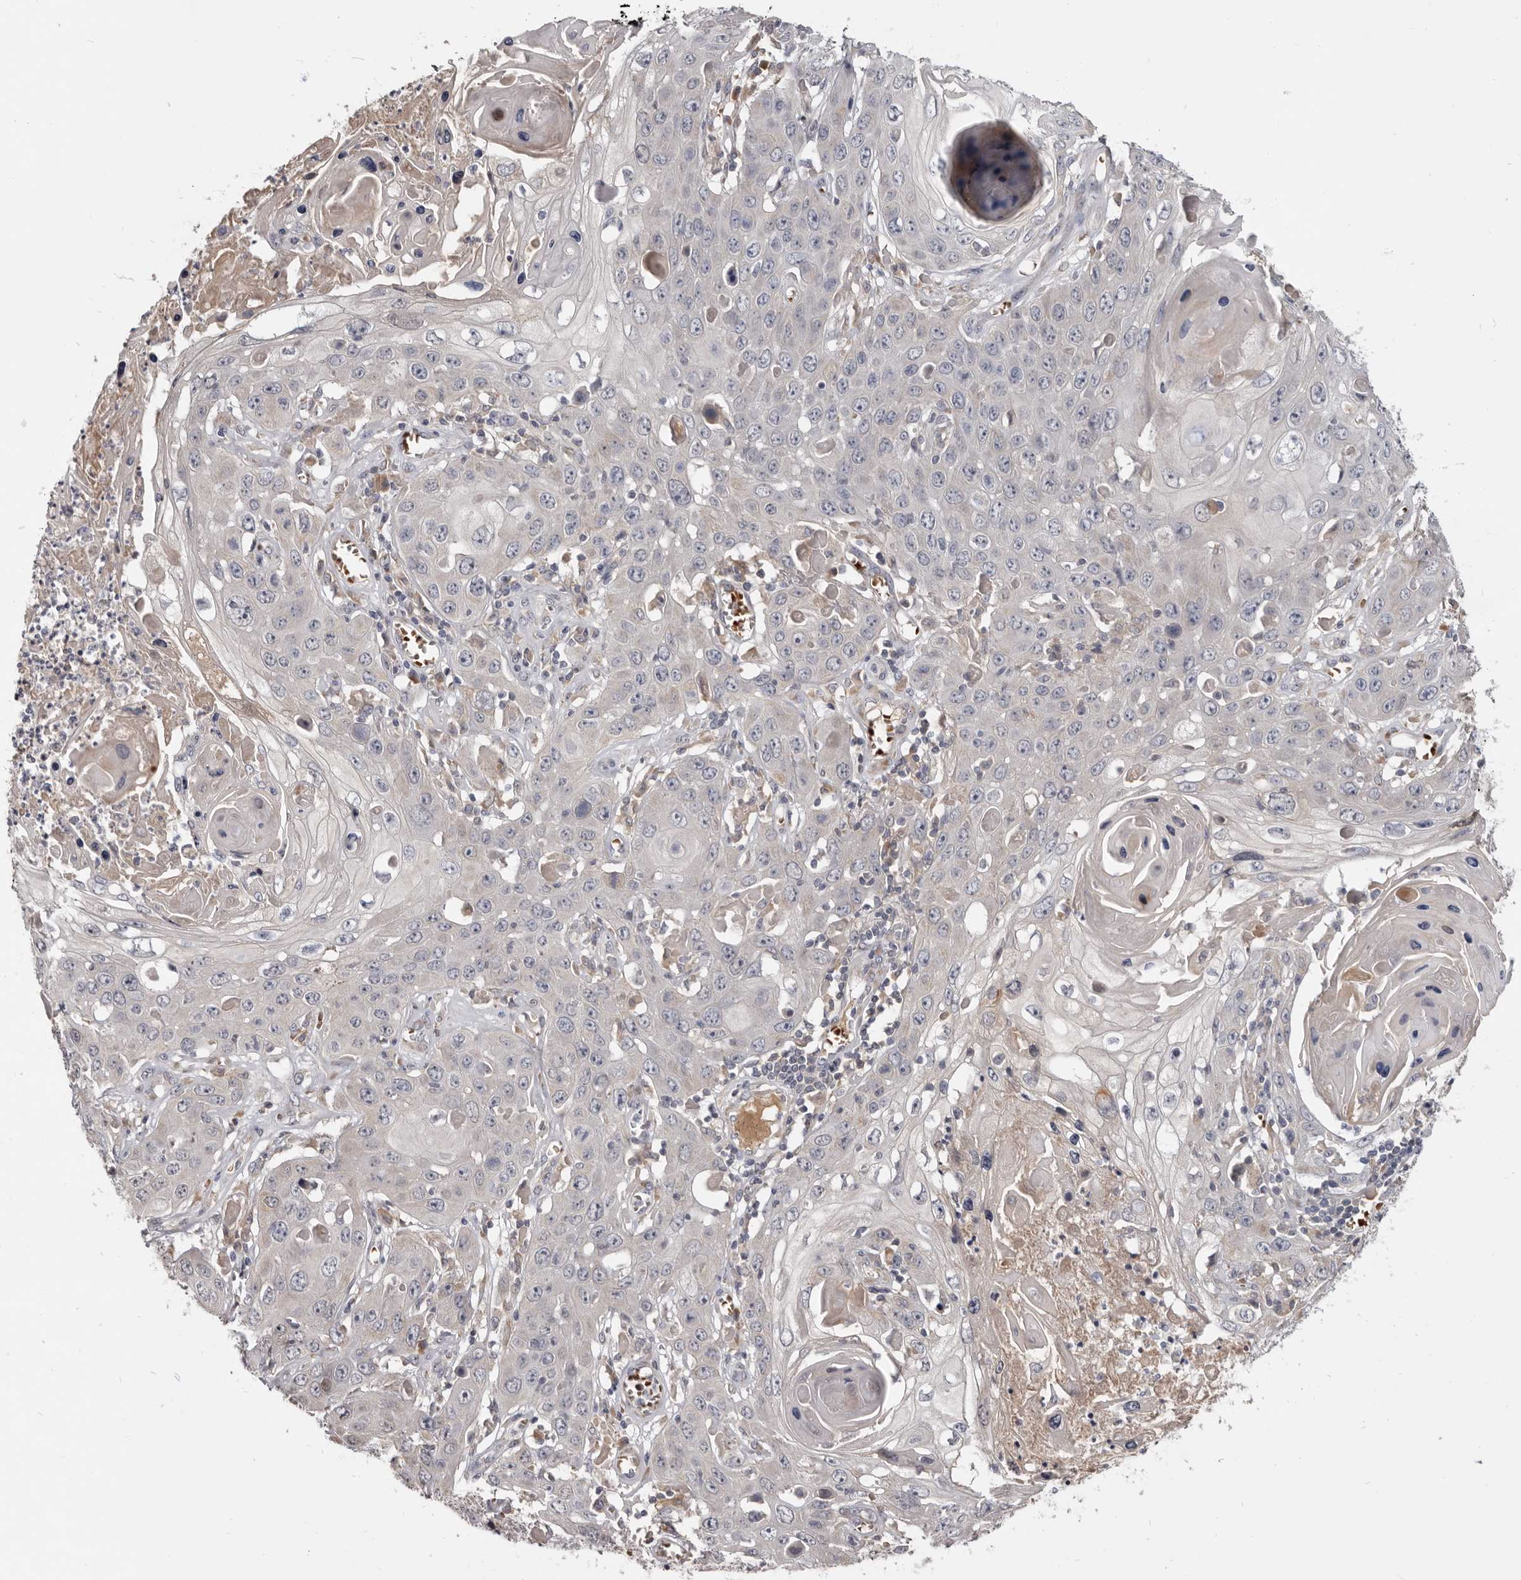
{"staining": {"intensity": "negative", "quantity": "none", "location": "none"}, "tissue": "skin cancer", "cell_type": "Tumor cells", "image_type": "cancer", "snomed": [{"axis": "morphology", "description": "Squamous cell carcinoma, NOS"}, {"axis": "topography", "description": "Skin"}], "caption": "Immunohistochemistry micrograph of skin squamous cell carcinoma stained for a protein (brown), which demonstrates no positivity in tumor cells.", "gene": "NENF", "patient": {"sex": "male", "age": 55}}